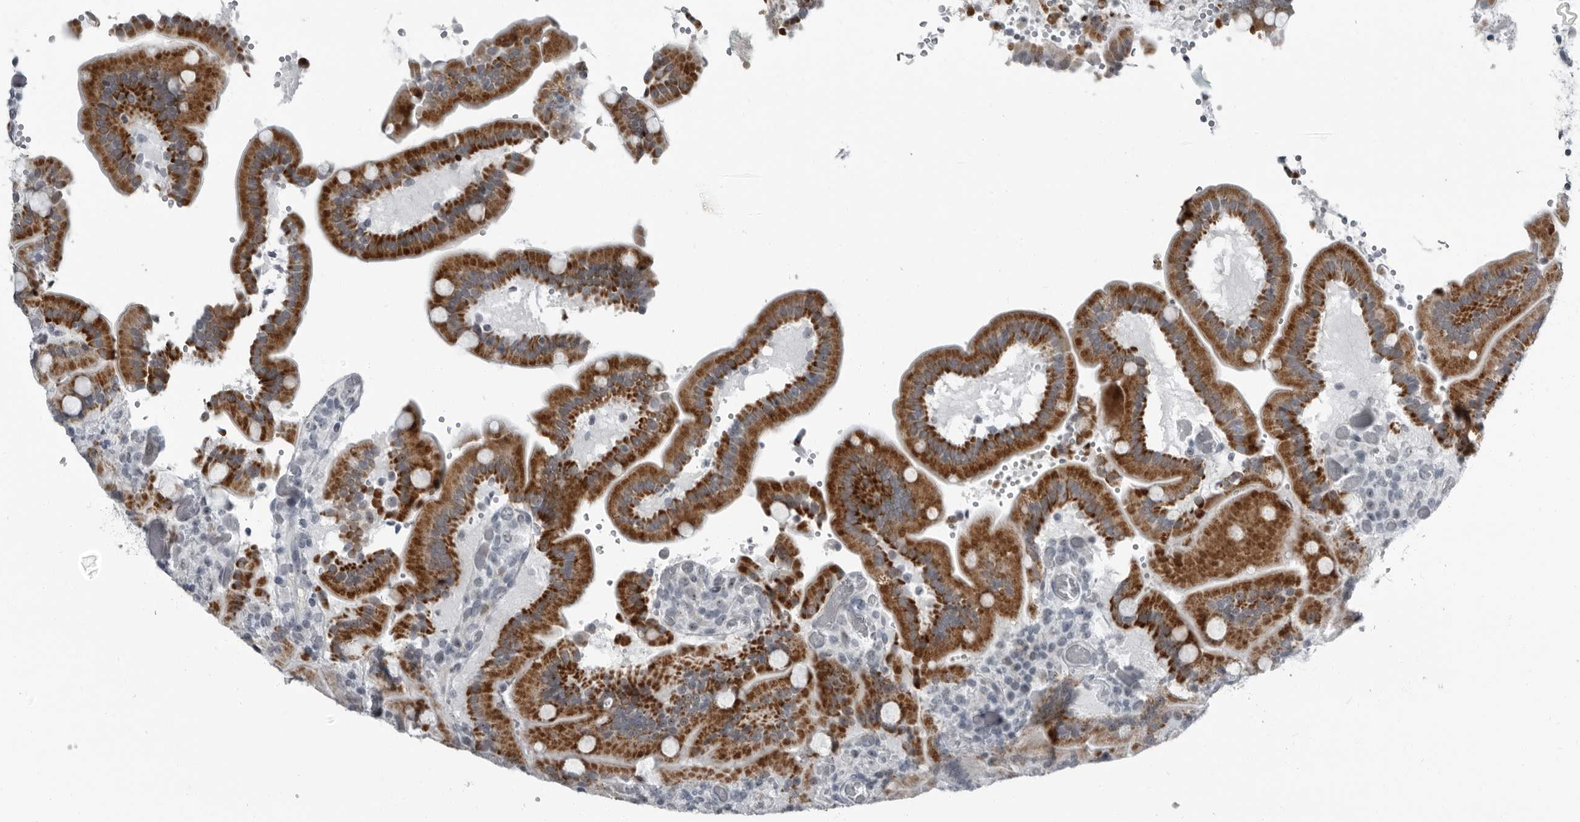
{"staining": {"intensity": "strong", "quantity": "25%-75%", "location": "cytoplasmic/membranous,nuclear"}, "tissue": "duodenum", "cell_type": "Glandular cells", "image_type": "normal", "snomed": [{"axis": "morphology", "description": "Normal tissue, NOS"}, {"axis": "topography", "description": "Duodenum"}], "caption": "Immunohistochemistry (DAB (3,3'-diaminobenzidine)) staining of normal duodenum reveals strong cytoplasmic/membranous,nuclear protein staining in about 25%-75% of glandular cells.", "gene": "PDCD11", "patient": {"sex": "female", "age": 62}}